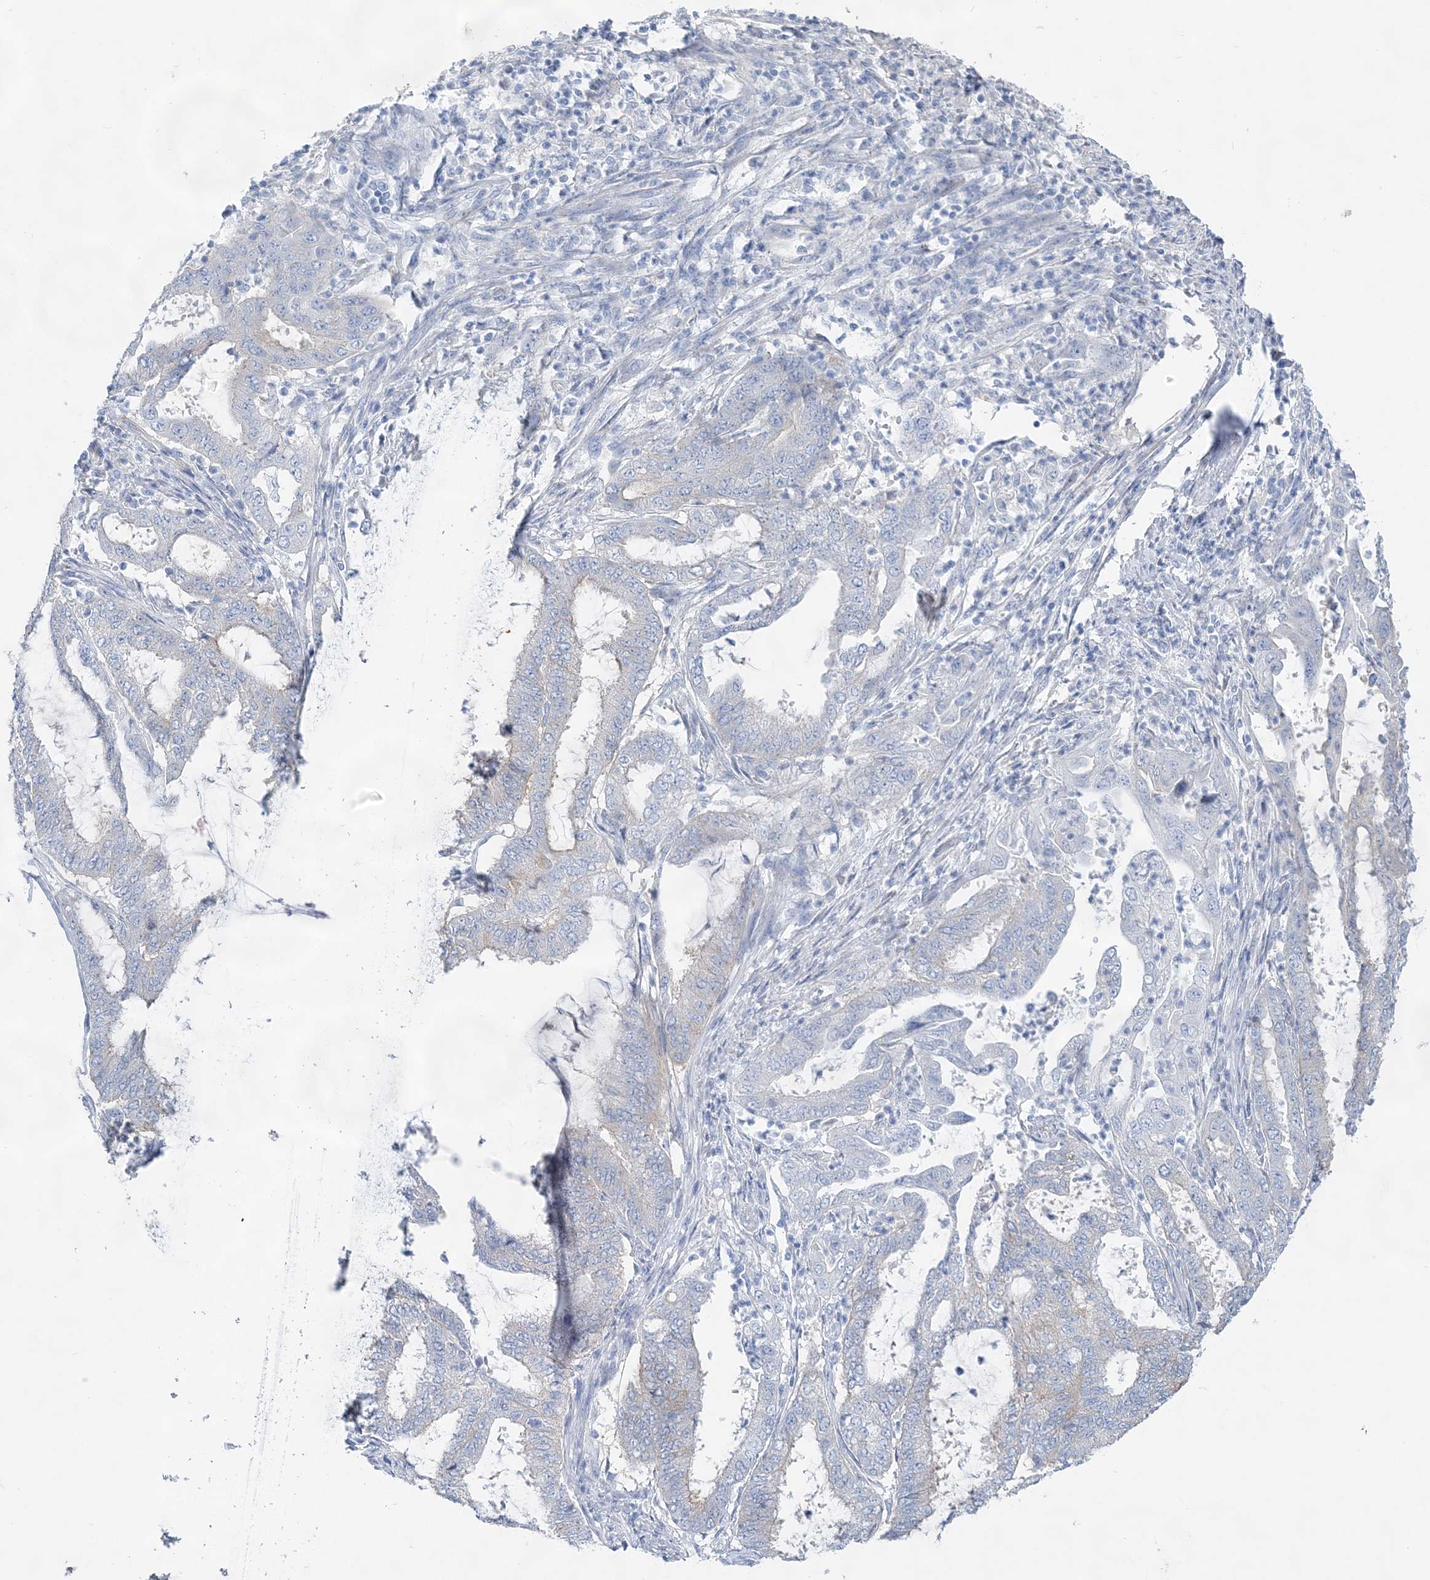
{"staining": {"intensity": "negative", "quantity": "none", "location": "none"}, "tissue": "endometrial cancer", "cell_type": "Tumor cells", "image_type": "cancer", "snomed": [{"axis": "morphology", "description": "Adenocarcinoma, NOS"}, {"axis": "topography", "description": "Endometrium"}], "caption": "IHC of endometrial cancer (adenocarcinoma) displays no positivity in tumor cells.", "gene": "SLC5A6", "patient": {"sex": "female", "age": 51}}